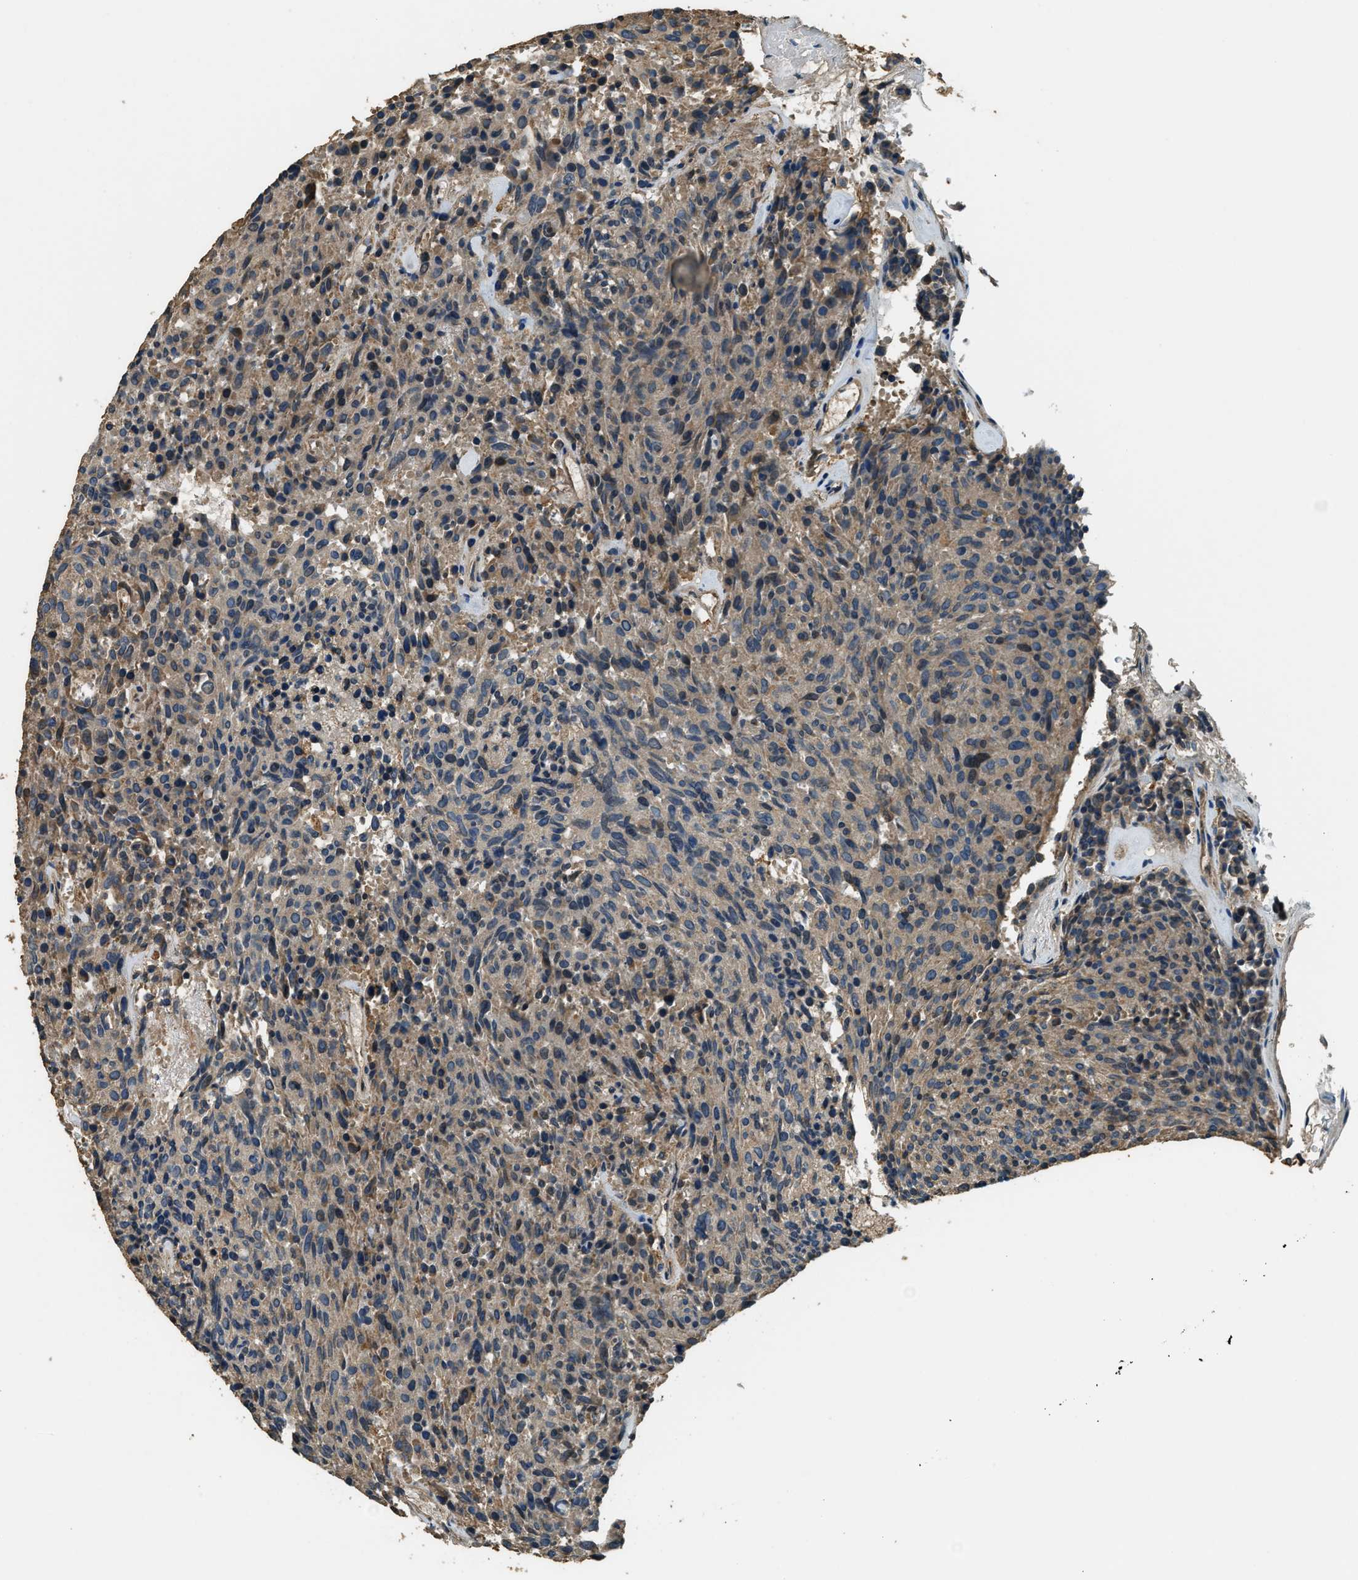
{"staining": {"intensity": "weak", "quantity": ">75%", "location": "cytoplasmic/membranous"}, "tissue": "carcinoid", "cell_type": "Tumor cells", "image_type": "cancer", "snomed": [{"axis": "morphology", "description": "Carcinoid, malignant, NOS"}, {"axis": "topography", "description": "Pancreas"}], "caption": "Malignant carcinoid stained with a protein marker shows weak staining in tumor cells.", "gene": "ERGIC1", "patient": {"sex": "female", "age": 54}}